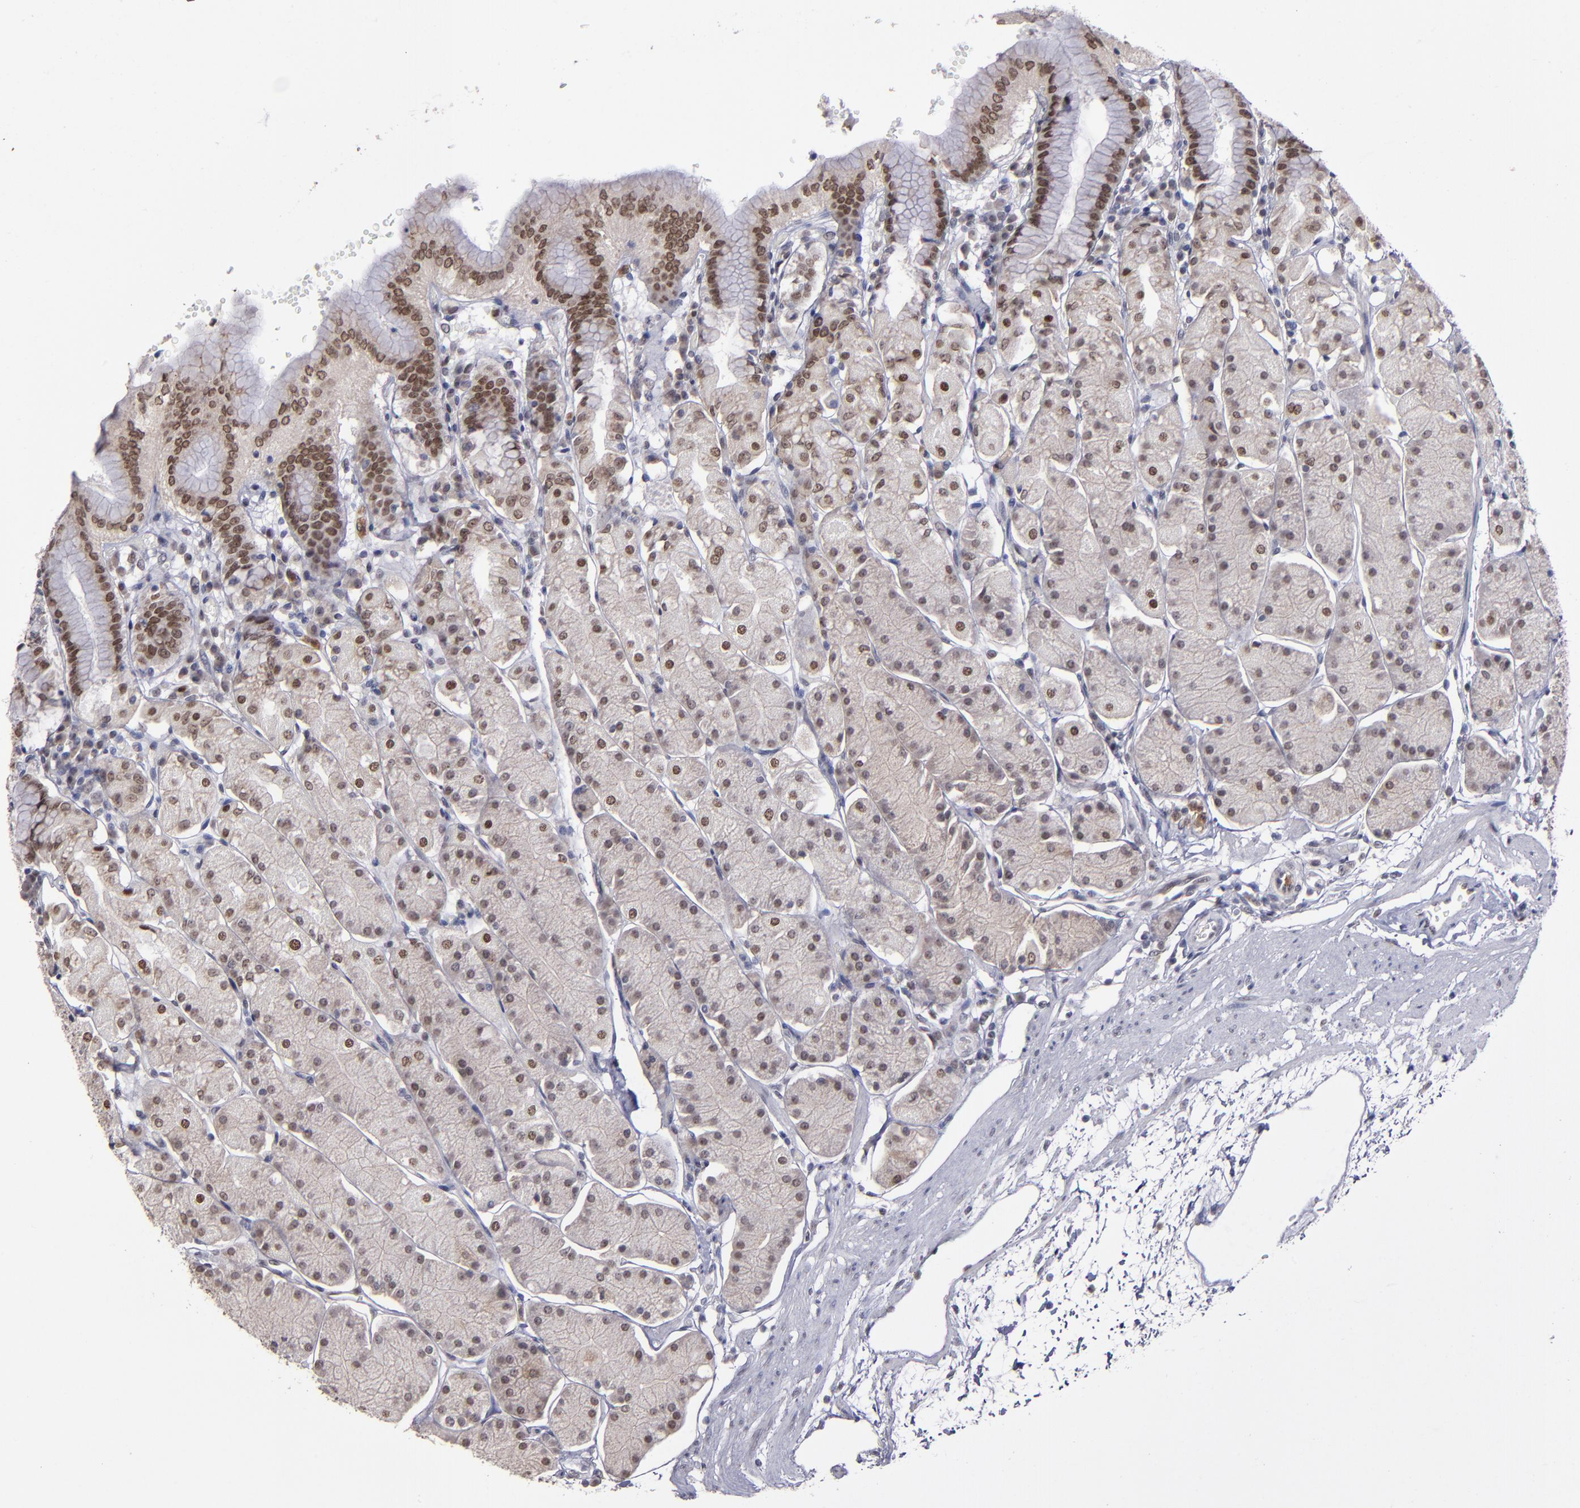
{"staining": {"intensity": "moderate", "quantity": ">75%", "location": "nuclear"}, "tissue": "stomach", "cell_type": "Glandular cells", "image_type": "normal", "snomed": [{"axis": "morphology", "description": "Normal tissue, NOS"}, {"axis": "topography", "description": "Stomach, upper"}, {"axis": "topography", "description": "Stomach"}], "caption": "Immunohistochemical staining of normal stomach displays >75% levels of moderate nuclear protein expression in about >75% of glandular cells.", "gene": "RREB1", "patient": {"sex": "male", "age": 76}}